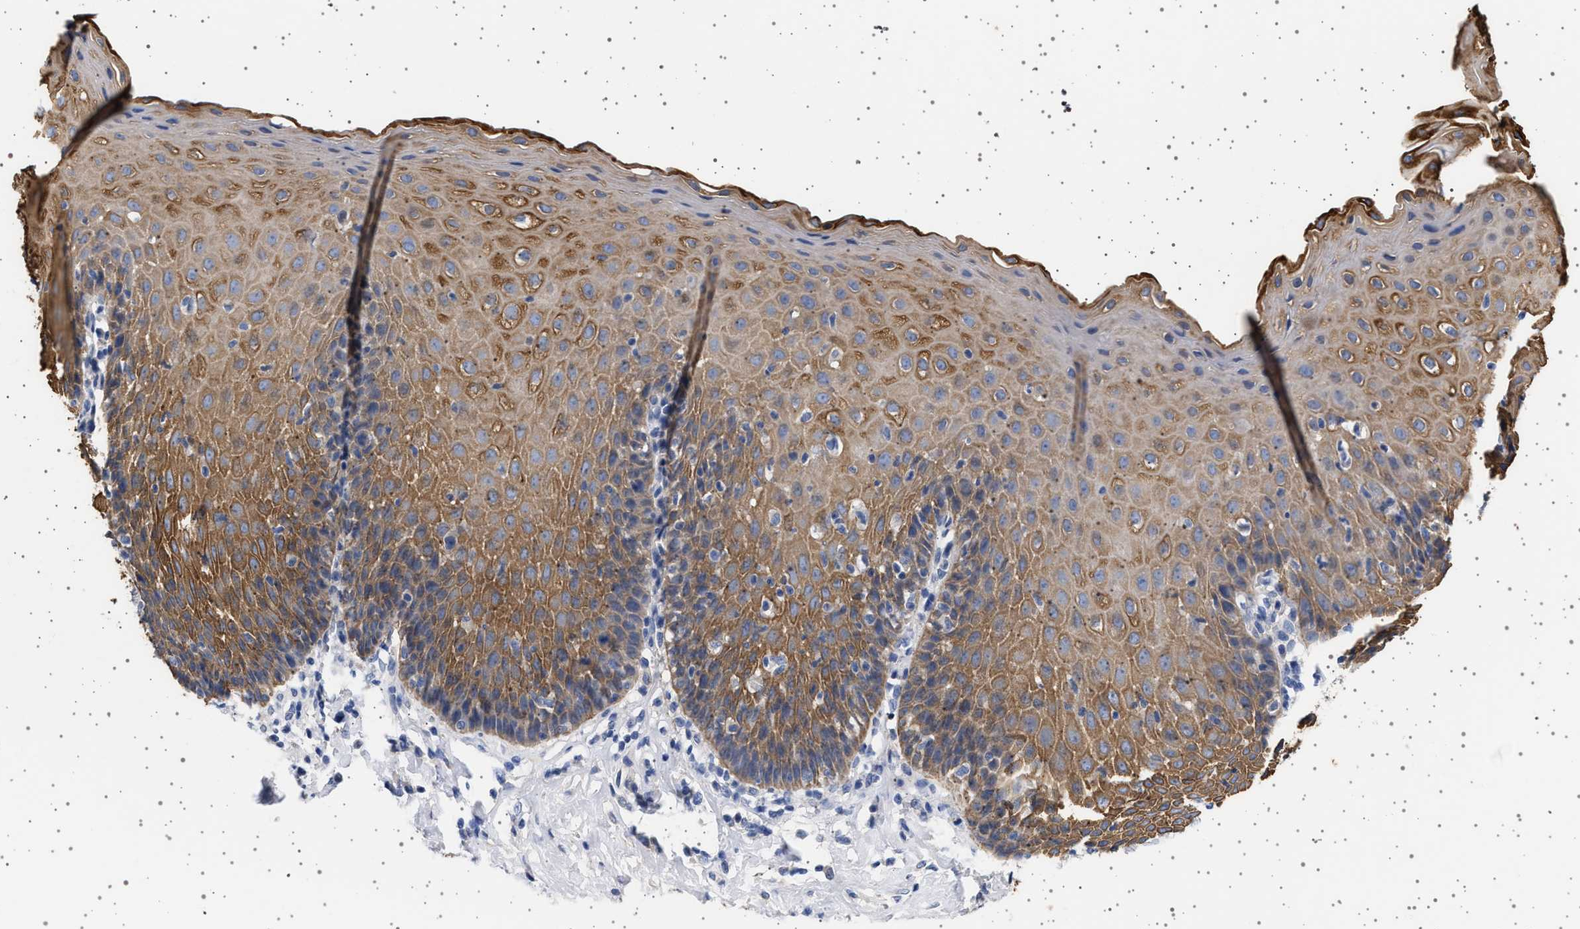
{"staining": {"intensity": "moderate", "quantity": ">75%", "location": "cytoplasmic/membranous"}, "tissue": "esophagus", "cell_type": "Squamous epithelial cells", "image_type": "normal", "snomed": [{"axis": "morphology", "description": "Normal tissue, NOS"}, {"axis": "topography", "description": "Esophagus"}], "caption": "A brown stain highlights moderate cytoplasmic/membranous positivity of a protein in squamous epithelial cells of benign esophagus. The staining was performed using DAB (3,3'-diaminobenzidine), with brown indicating positive protein expression. Nuclei are stained blue with hematoxylin.", "gene": "TRMT10B", "patient": {"sex": "female", "age": 61}}